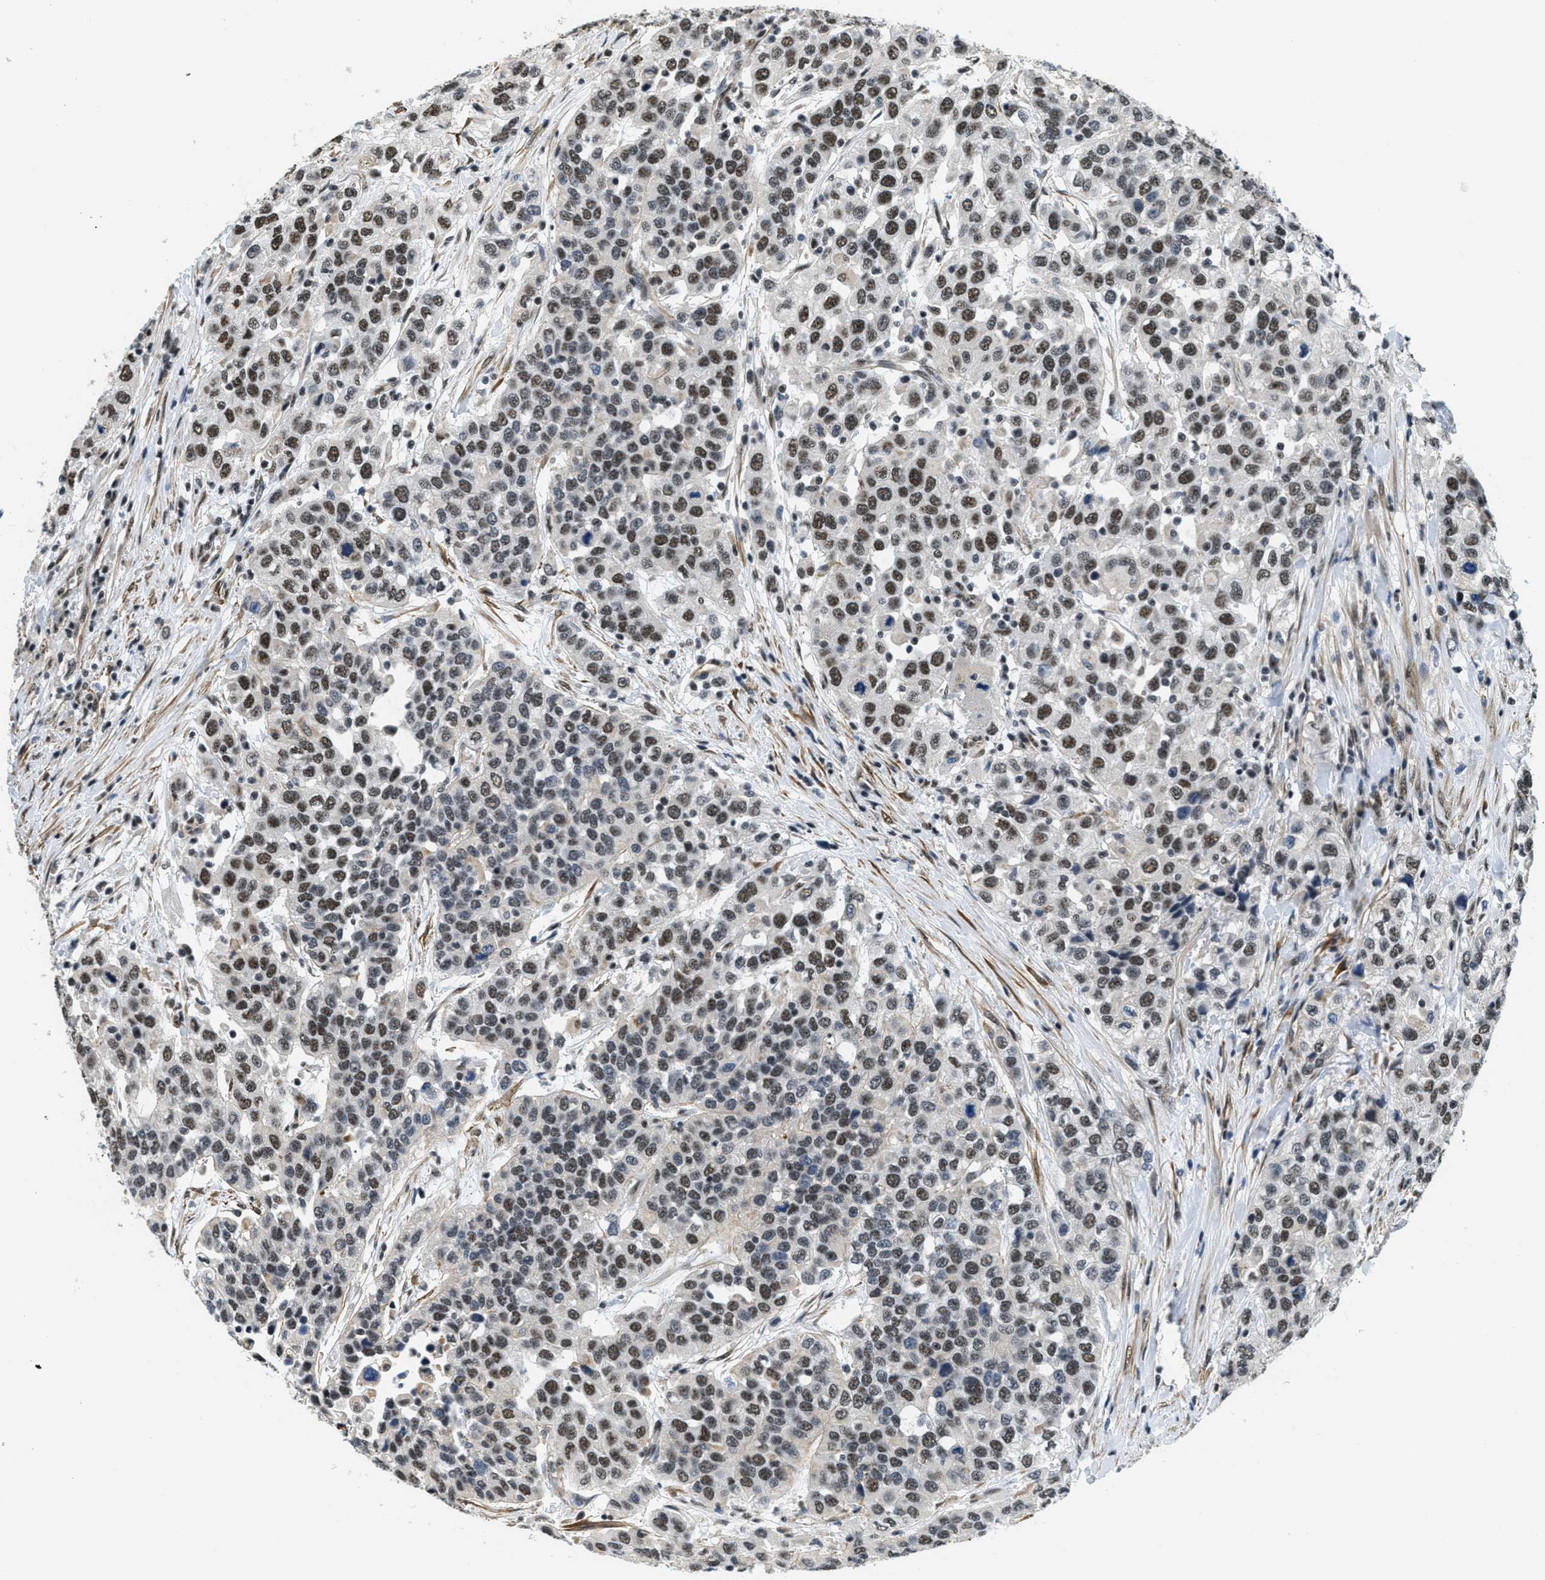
{"staining": {"intensity": "strong", "quantity": ">75%", "location": "nuclear"}, "tissue": "urothelial cancer", "cell_type": "Tumor cells", "image_type": "cancer", "snomed": [{"axis": "morphology", "description": "Urothelial carcinoma, High grade"}, {"axis": "topography", "description": "Urinary bladder"}], "caption": "Protein staining exhibits strong nuclear staining in approximately >75% of tumor cells in urothelial carcinoma (high-grade).", "gene": "CFAP36", "patient": {"sex": "female", "age": 80}}